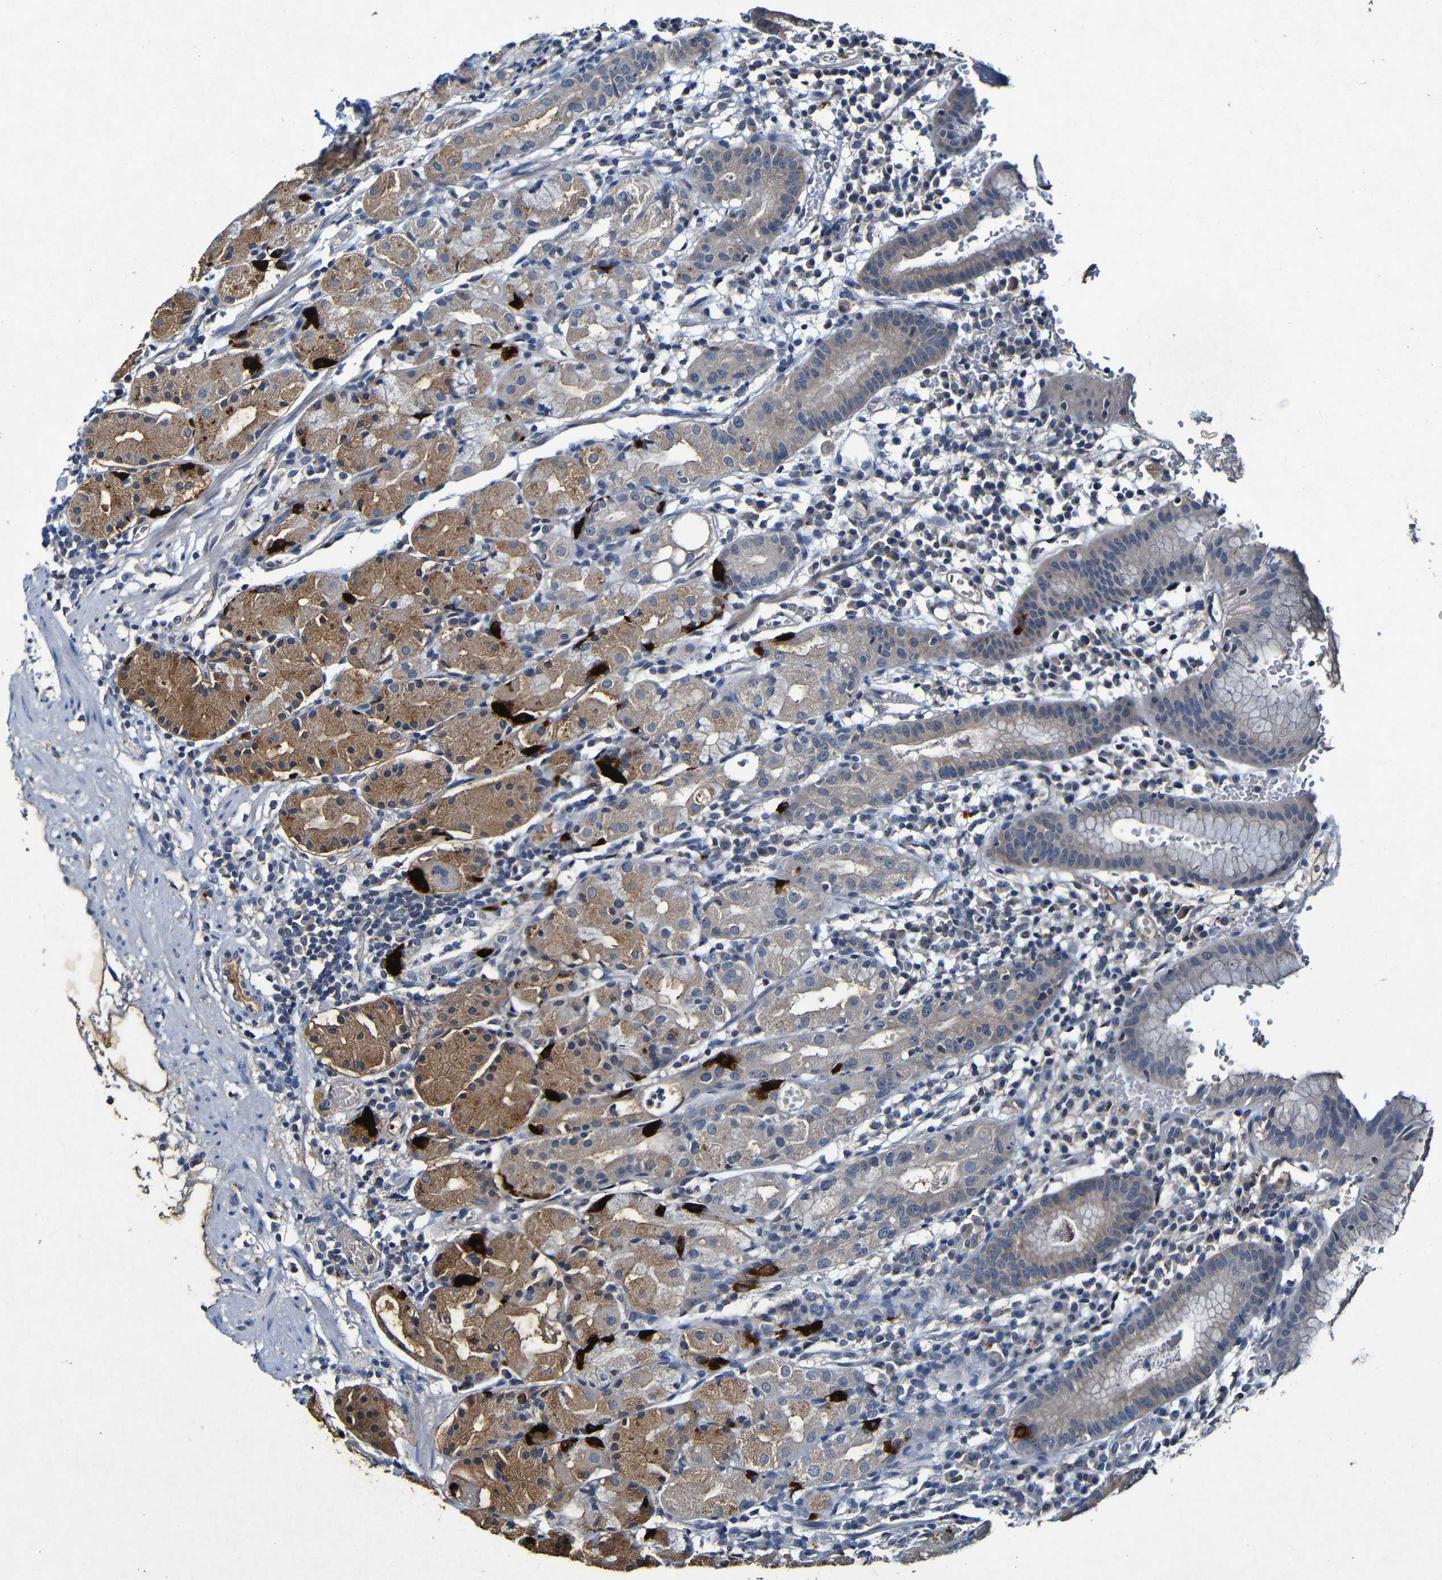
{"staining": {"intensity": "strong", "quantity": "<25%", "location": "cytoplasmic/membranous"}, "tissue": "stomach", "cell_type": "Glandular cells", "image_type": "normal", "snomed": [{"axis": "morphology", "description": "Normal tissue, NOS"}, {"axis": "topography", "description": "Stomach"}, {"axis": "topography", "description": "Stomach, lower"}], "caption": "A medium amount of strong cytoplasmic/membranous staining is appreciated in approximately <25% of glandular cells in benign stomach. The protein is shown in brown color, while the nuclei are stained blue.", "gene": "LRRC70", "patient": {"sex": "female", "age": 75}}